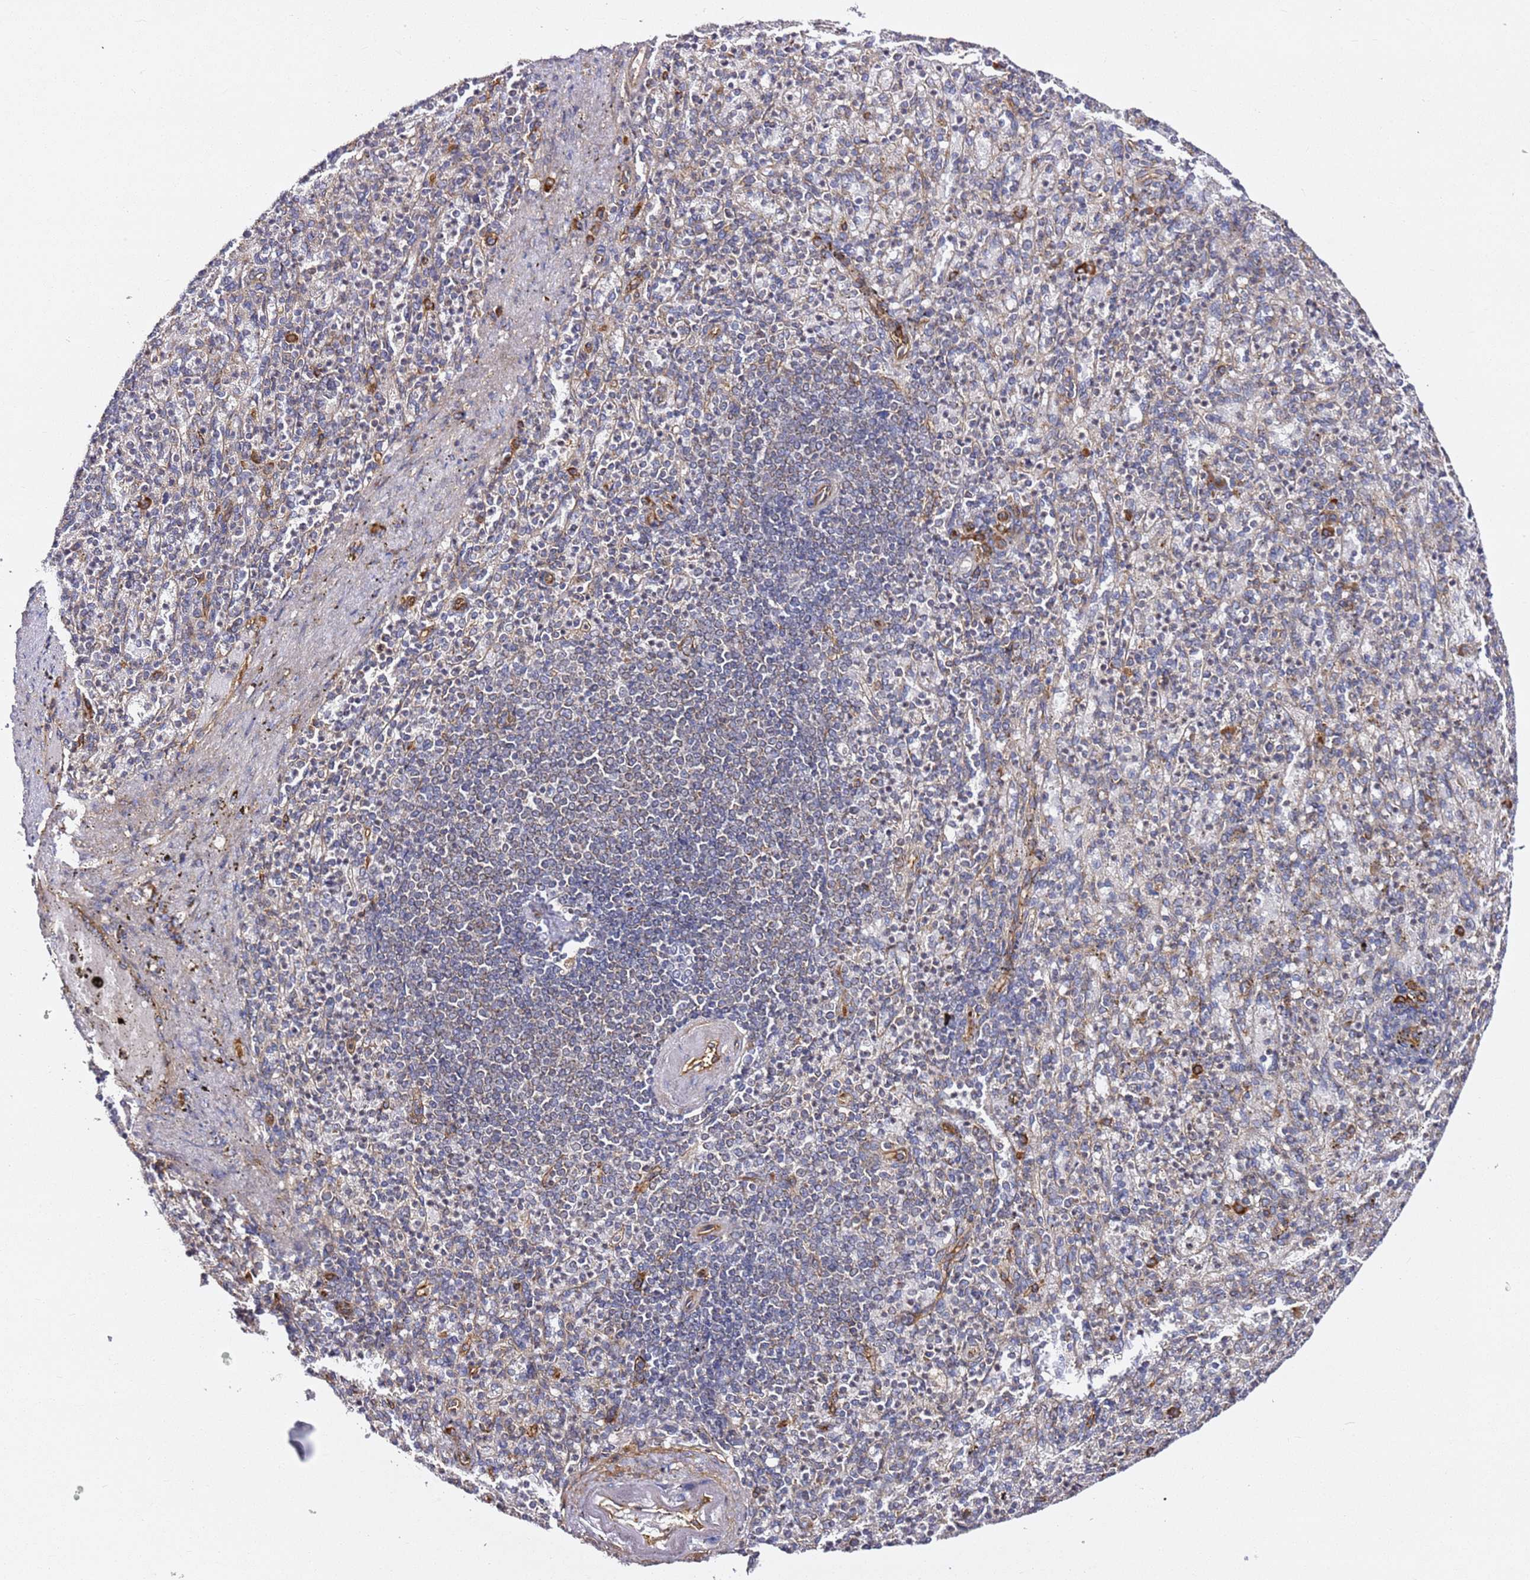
{"staining": {"intensity": "negative", "quantity": "none", "location": "none"}, "tissue": "spleen", "cell_type": "Cells in red pulp", "image_type": "normal", "snomed": [{"axis": "morphology", "description": "Normal tissue, NOS"}, {"axis": "topography", "description": "Spleen"}], "caption": "Micrograph shows no significant protein expression in cells in red pulp of normal spleen. (DAB immunohistochemistry, high magnification).", "gene": "KIF7", "patient": {"sex": "female", "age": 74}}